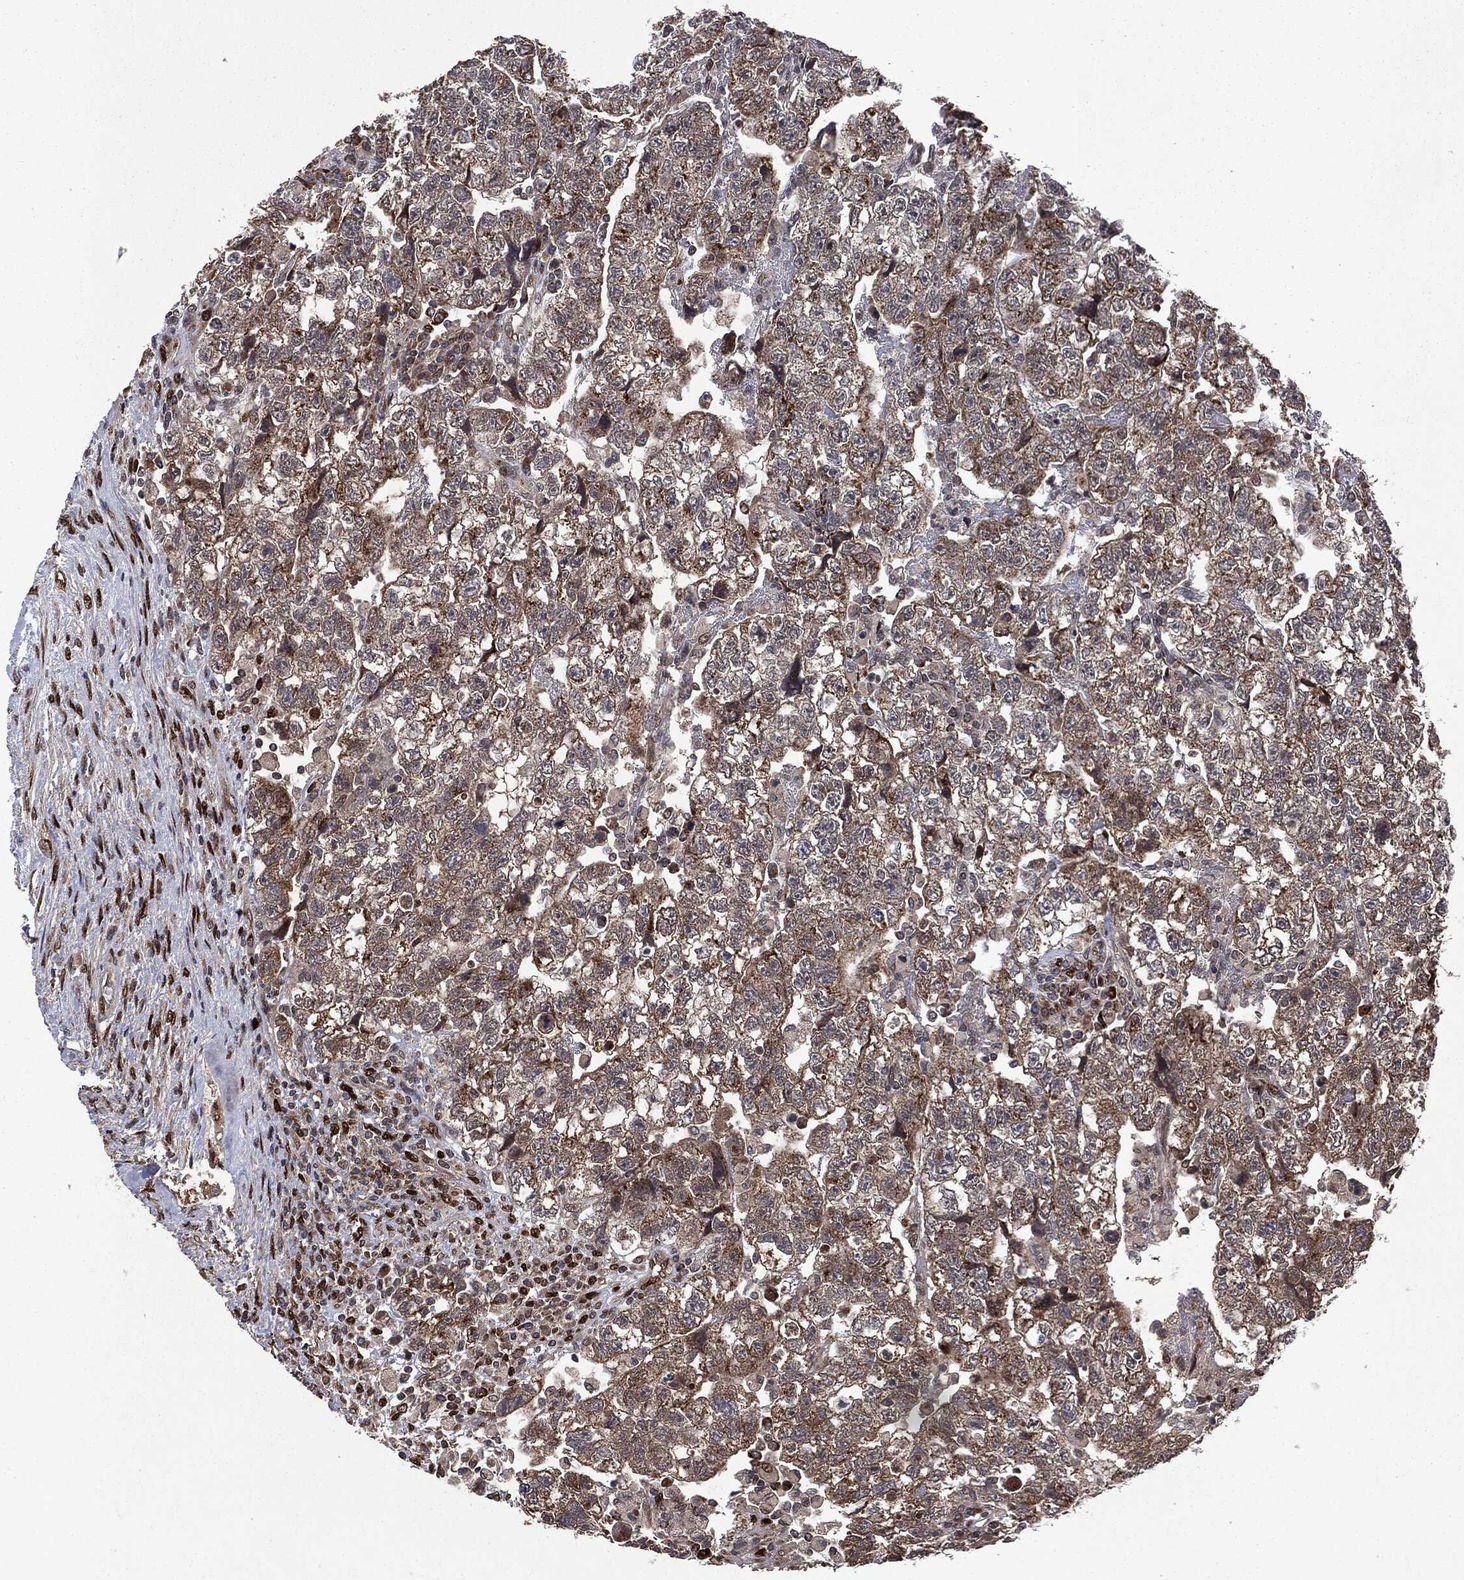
{"staining": {"intensity": "moderate", "quantity": ">75%", "location": "cytoplasmic/membranous"}, "tissue": "testis cancer", "cell_type": "Tumor cells", "image_type": "cancer", "snomed": [{"axis": "morphology", "description": "Normal tissue, NOS"}, {"axis": "morphology", "description": "Carcinoma, Embryonal, NOS"}, {"axis": "topography", "description": "Testis"}], "caption": "Immunohistochemical staining of human testis cancer (embryonal carcinoma) shows medium levels of moderate cytoplasmic/membranous staining in approximately >75% of tumor cells.", "gene": "PLPPR2", "patient": {"sex": "male", "age": 36}}